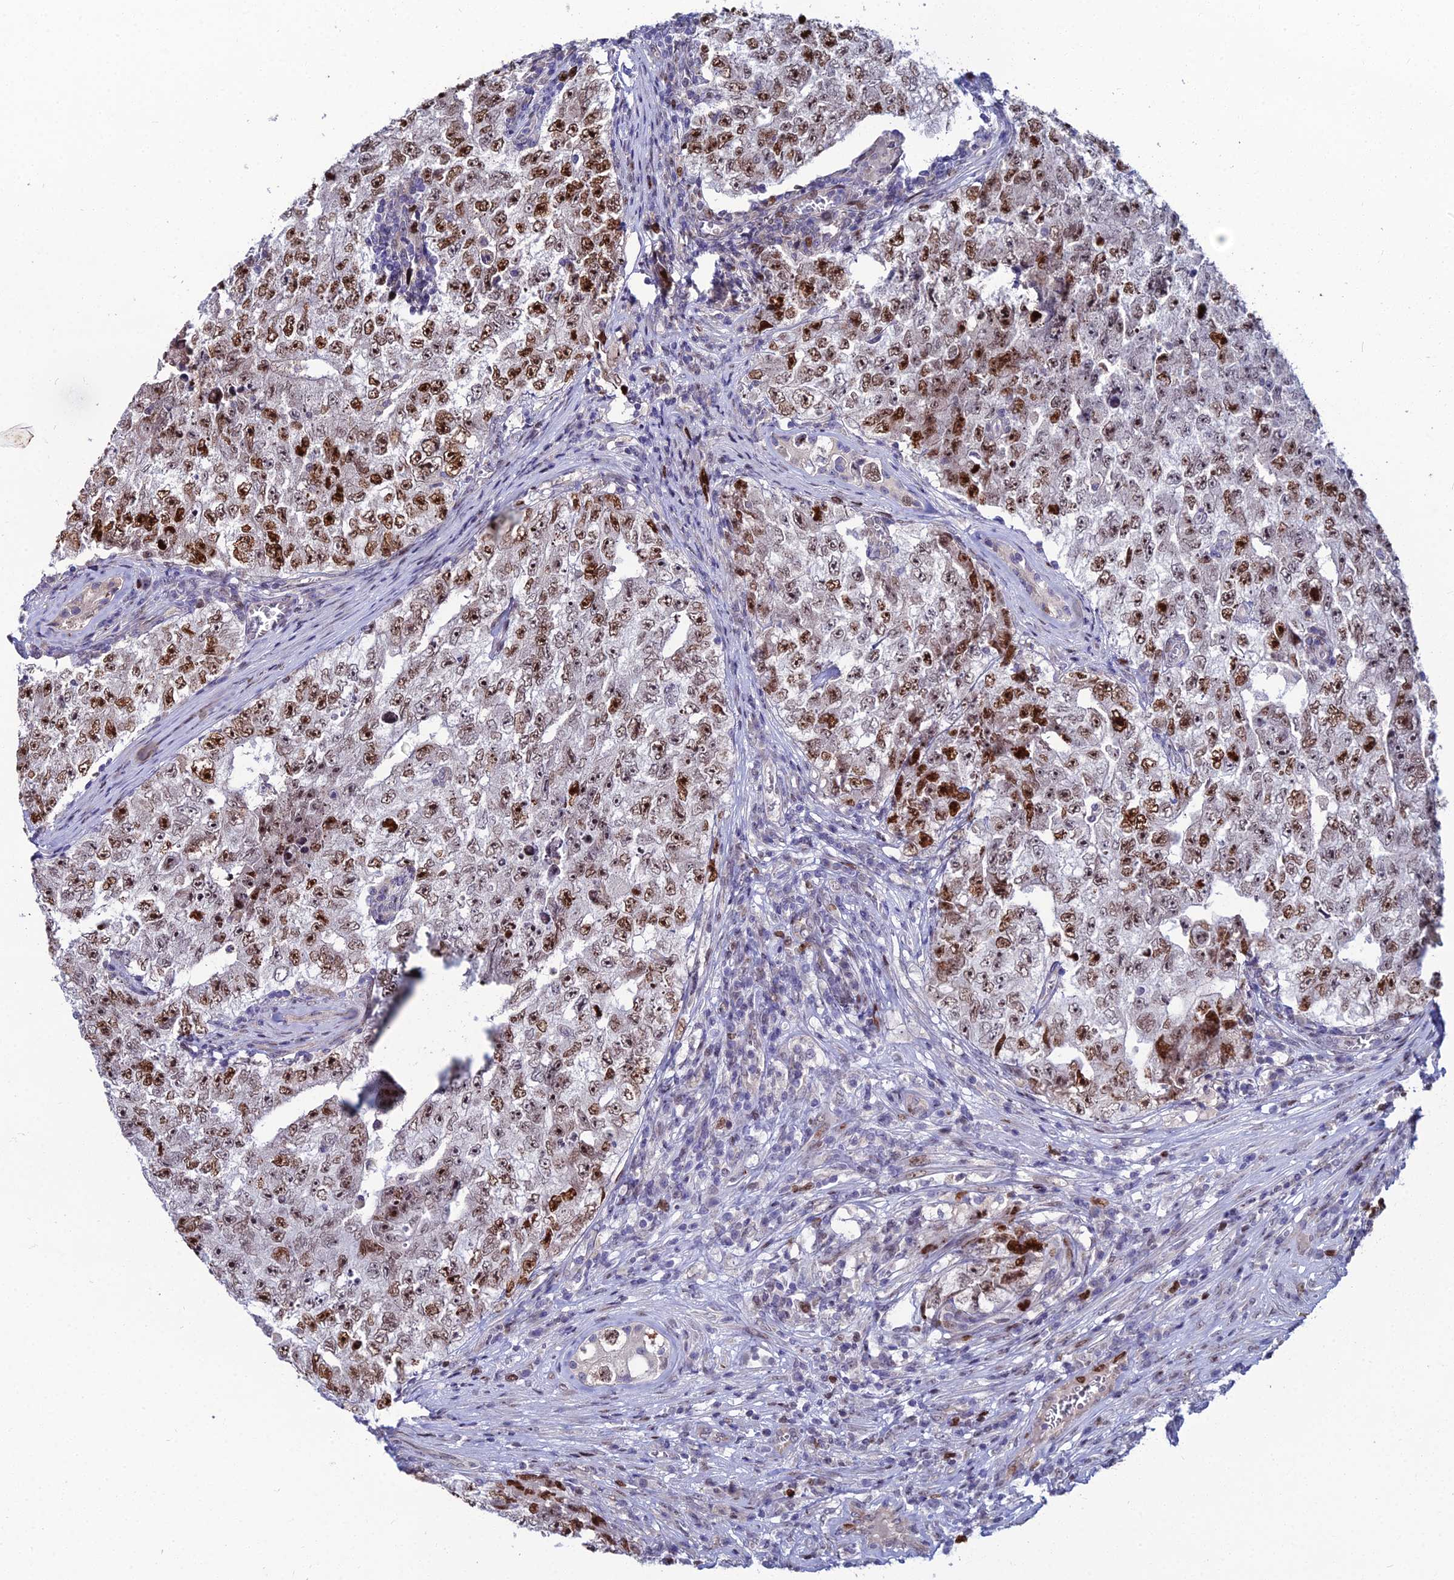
{"staining": {"intensity": "strong", "quantity": ">75%", "location": "nuclear"}, "tissue": "testis cancer", "cell_type": "Tumor cells", "image_type": "cancer", "snomed": [{"axis": "morphology", "description": "Carcinoma, Embryonal, NOS"}, {"axis": "topography", "description": "Testis"}], "caption": "The micrograph exhibits immunohistochemical staining of embryonal carcinoma (testis). There is strong nuclear staining is identified in approximately >75% of tumor cells. (brown staining indicates protein expression, while blue staining denotes nuclei).", "gene": "TAF9B", "patient": {"sex": "male", "age": 17}}